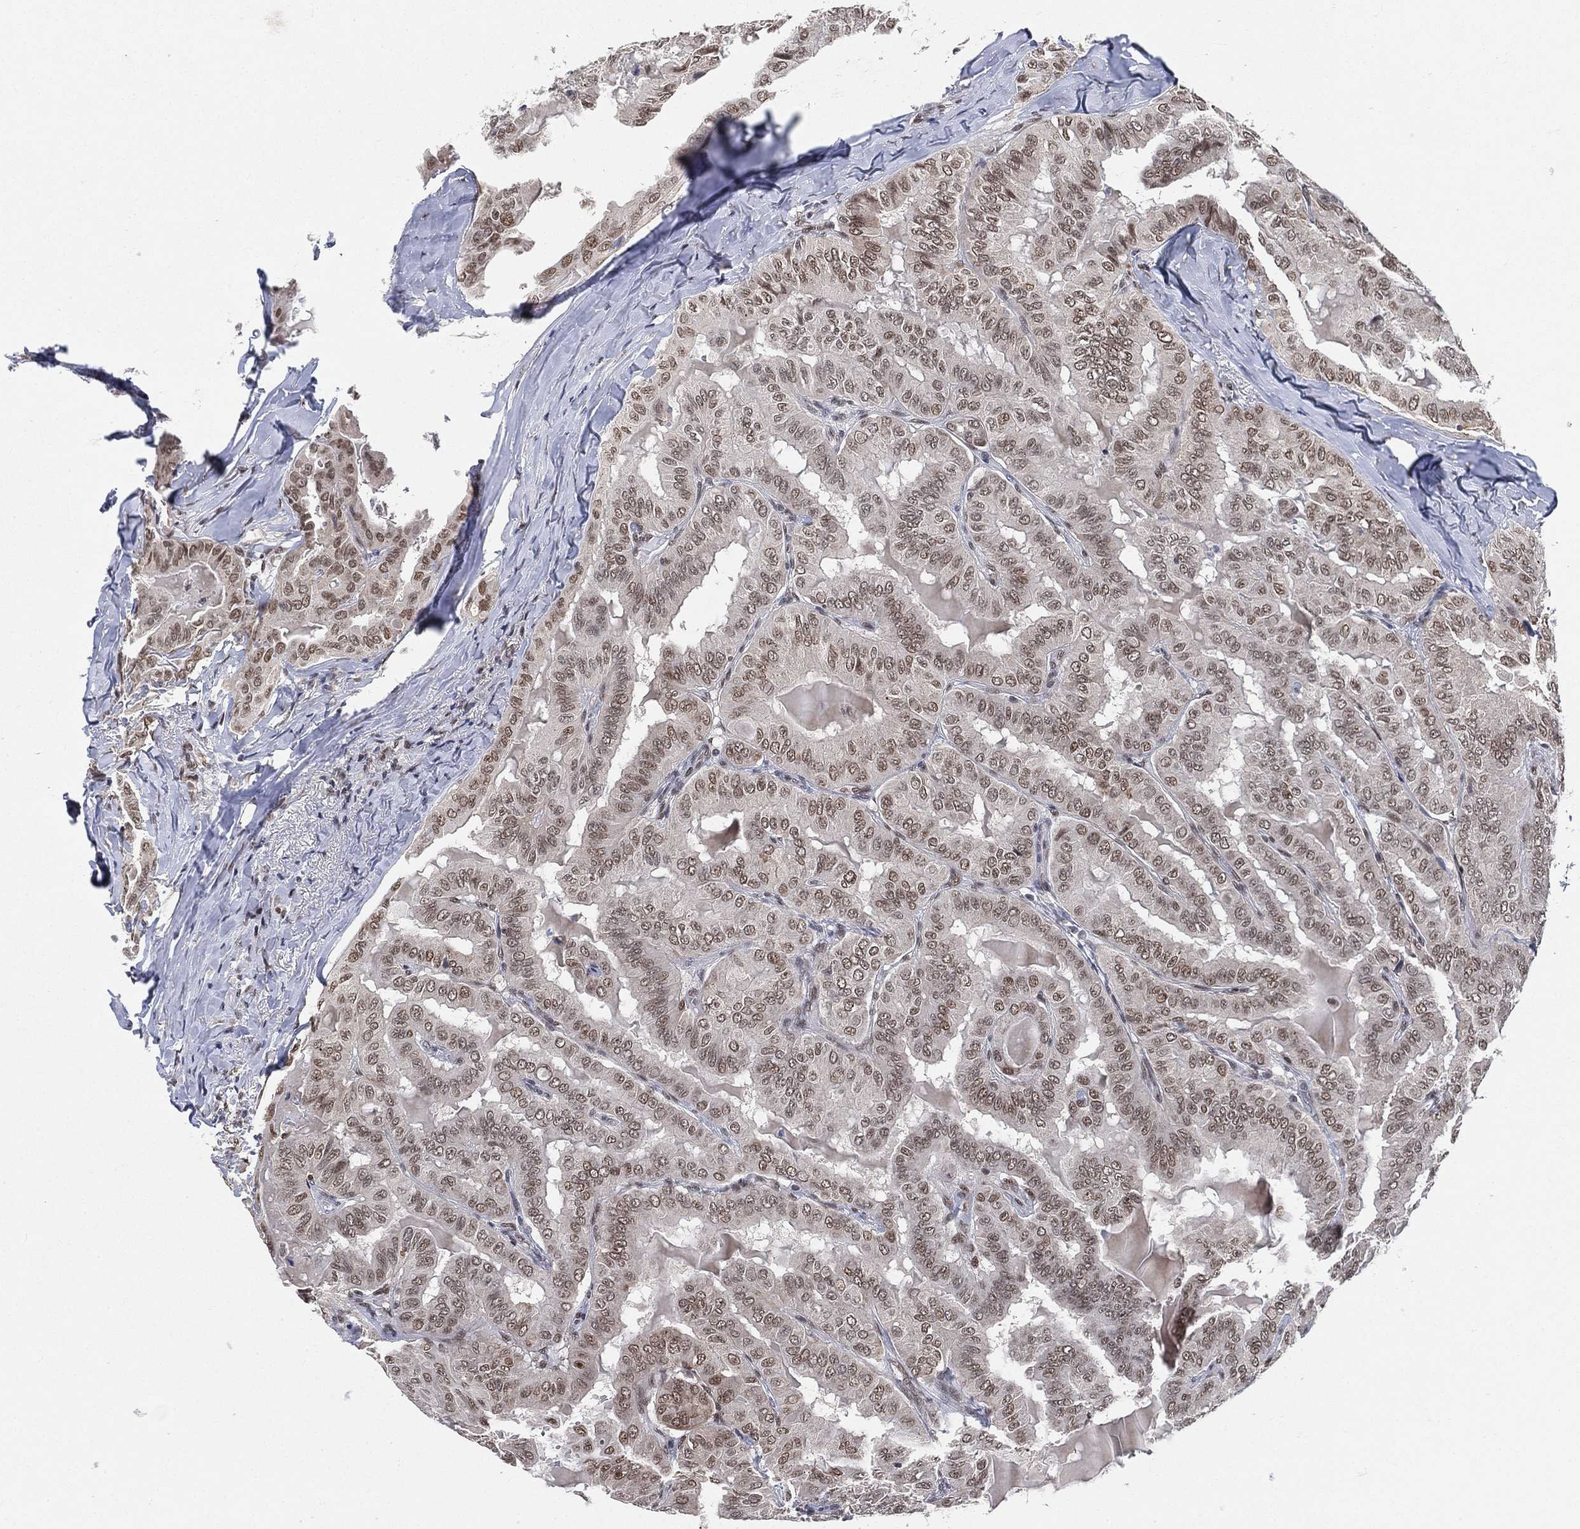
{"staining": {"intensity": "moderate", "quantity": "25%-75%", "location": "nuclear"}, "tissue": "thyroid cancer", "cell_type": "Tumor cells", "image_type": "cancer", "snomed": [{"axis": "morphology", "description": "Papillary adenocarcinoma, NOS"}, {"axis": "topography", "description": "Thyroid gland"}], "caption": "Thyroid cancer (papillary adenocarcinoma) tissue shows moderate nuclear positivity in approximately 25%-75% of tumor cells", "gene": "YLPM1", "patient": {"sex": "female", "age": 68}}